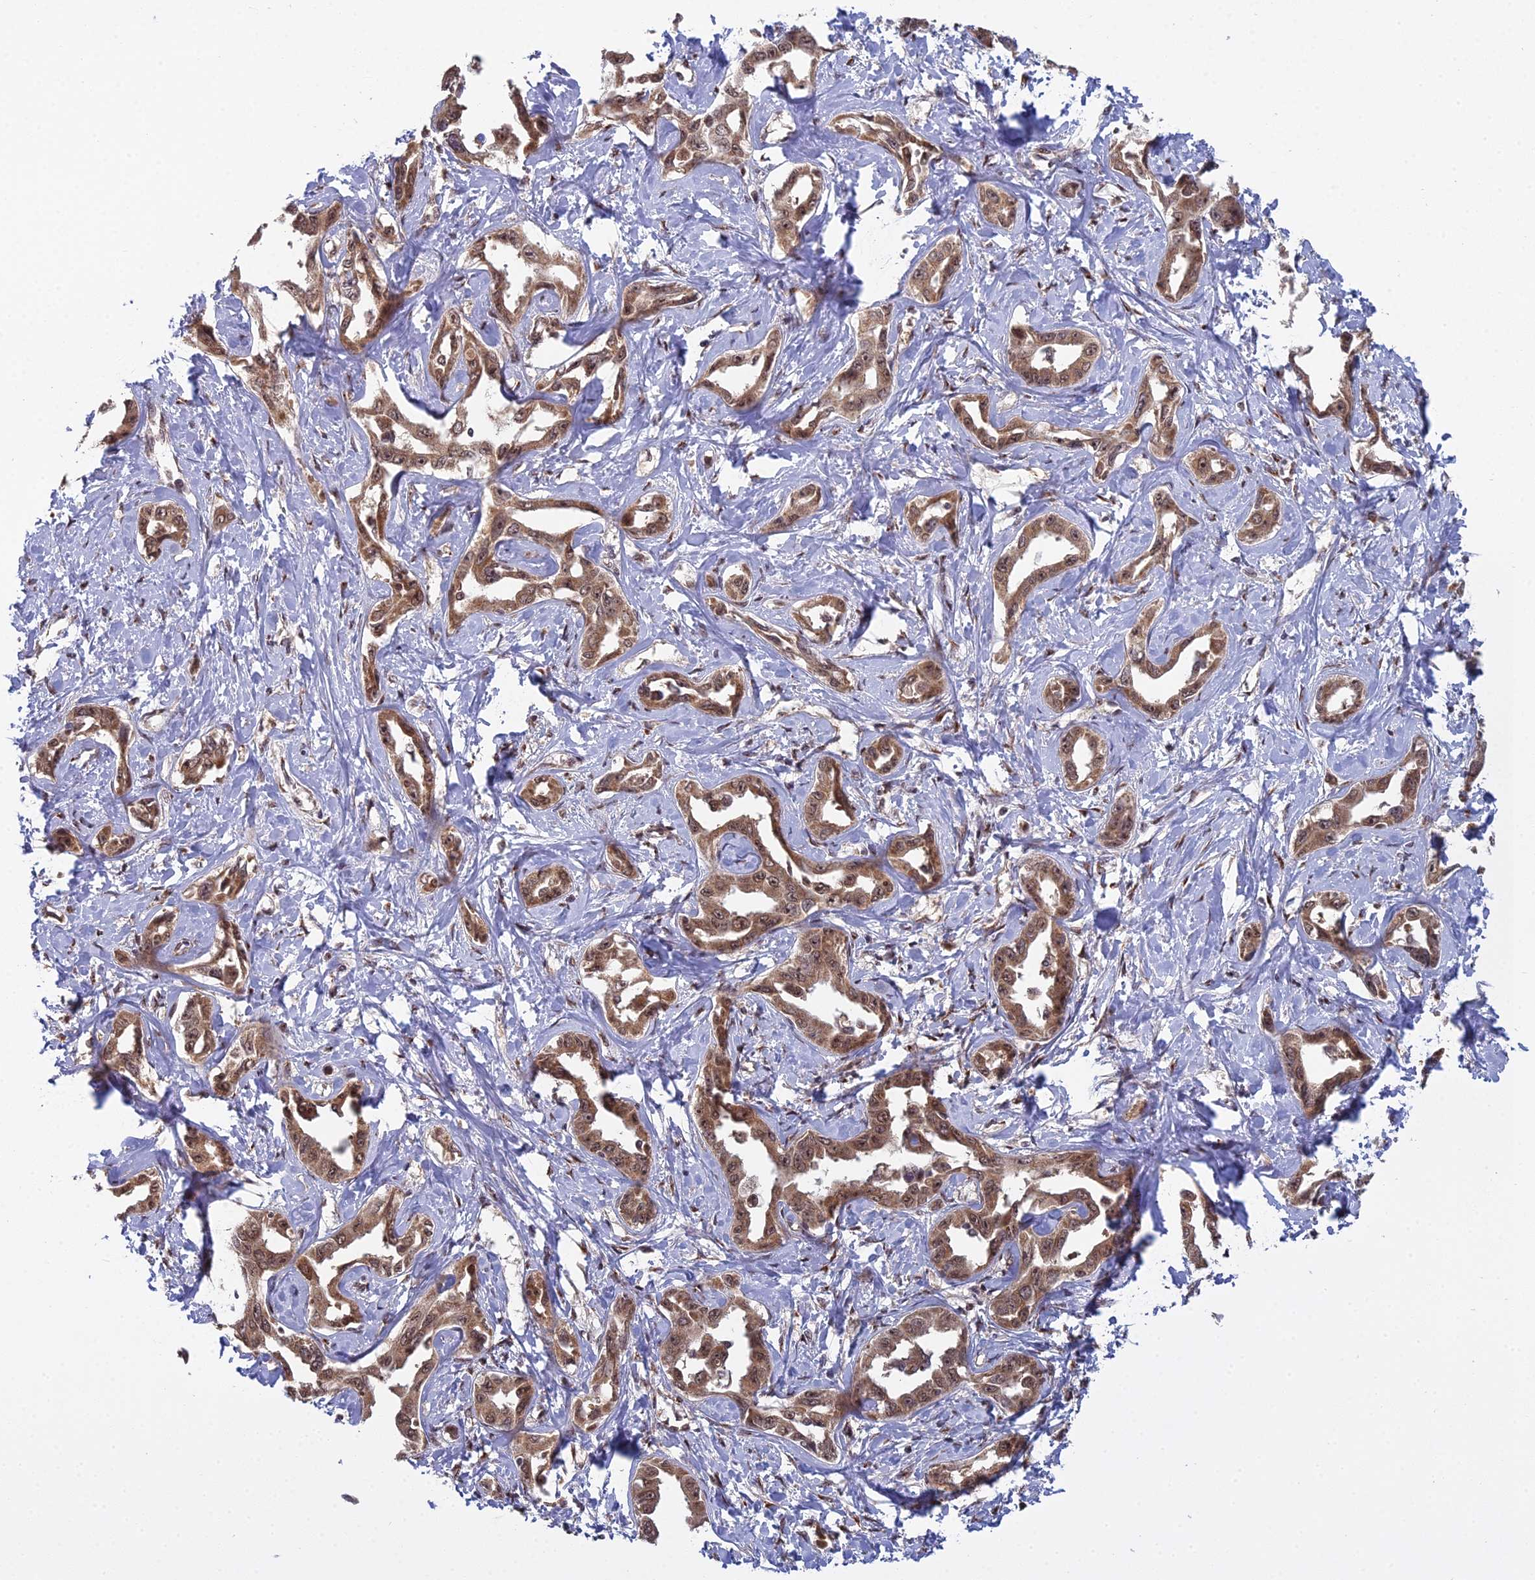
{"staining": {"intensity": "moderate", "quantity": ">75%", "location": "cytoplasmic/membranous,nuclear"}, "tissue": "liver cancer", "cell_type": "Tumor cells", "image_type": "cancer", "snomed": [{"axis": "morphology", "description": "Cholangiocarcinoma"}, {"axis": "topography", "description": "Liver"}], "caption": "DAB immunohistochemical staining of liver cholangiocarcinoma shows moderate cytoplasmic/membranous and nuclear protein positivity in approximately >75% of tumor cells.", "gene": "MEOX1", "patient": {"sex": "male", "age": 59}}